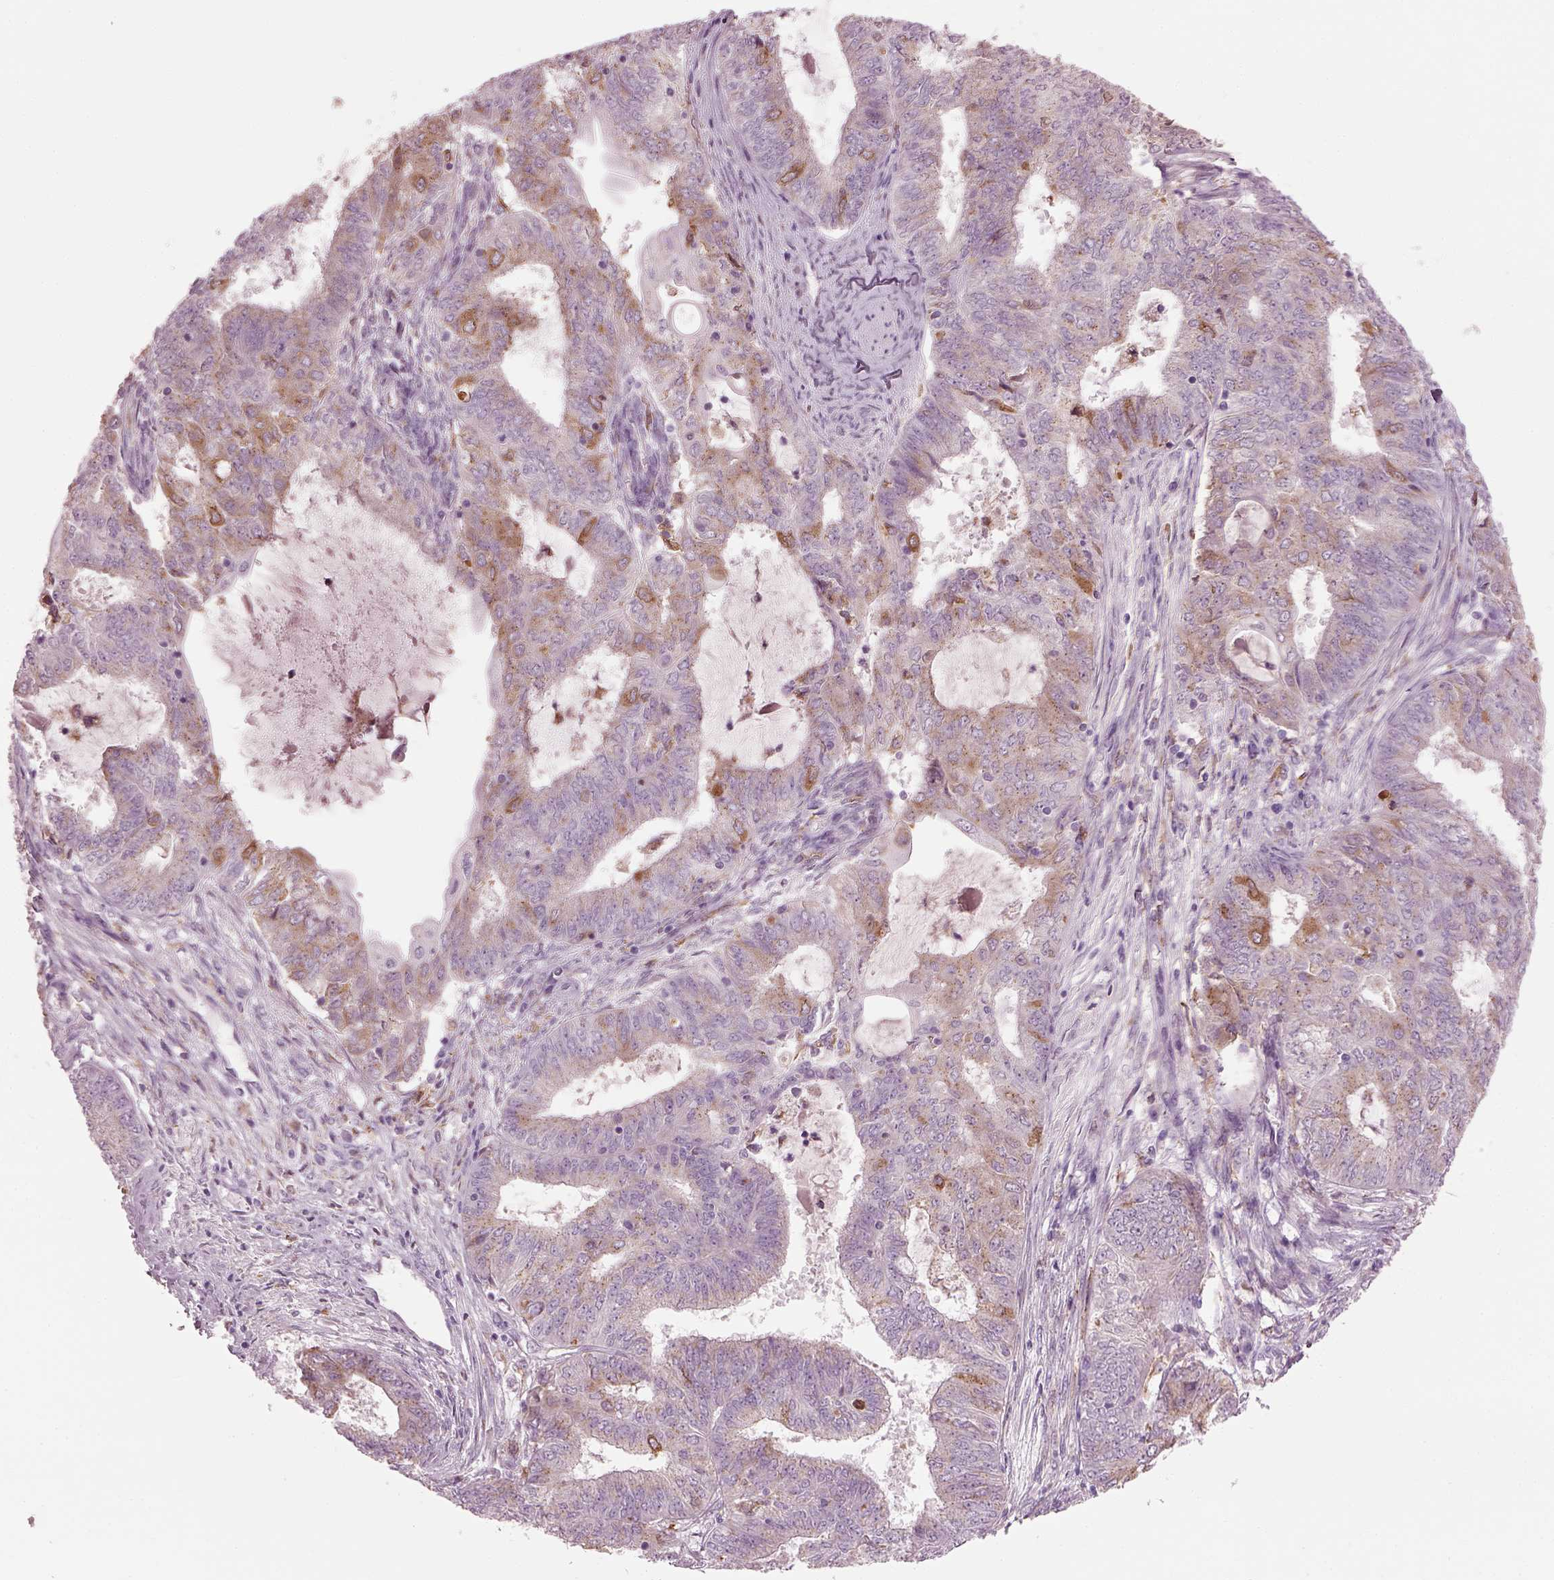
{"staining": {"intensity": "moderate", "quantity": ">75%", "location": "cytoplasmic/membranous"}, "tissue": "endometrial cancer", "cell_type": "Tumor cells", "image_type": "cancer", "snomed": [{"axis": "morphology", "description": "Adenocarcinoma, NOS"}, {"axis": "topography", "description": "Endometrium"}], "caption": "This image reveals IHC staining of endometrial cancer, with medium moderate cytoplasmic/membranous positivity in approximately >75% of tumor cells.", "gene": "TMEM231", "patient": {"sex": "female", "age": 62}}